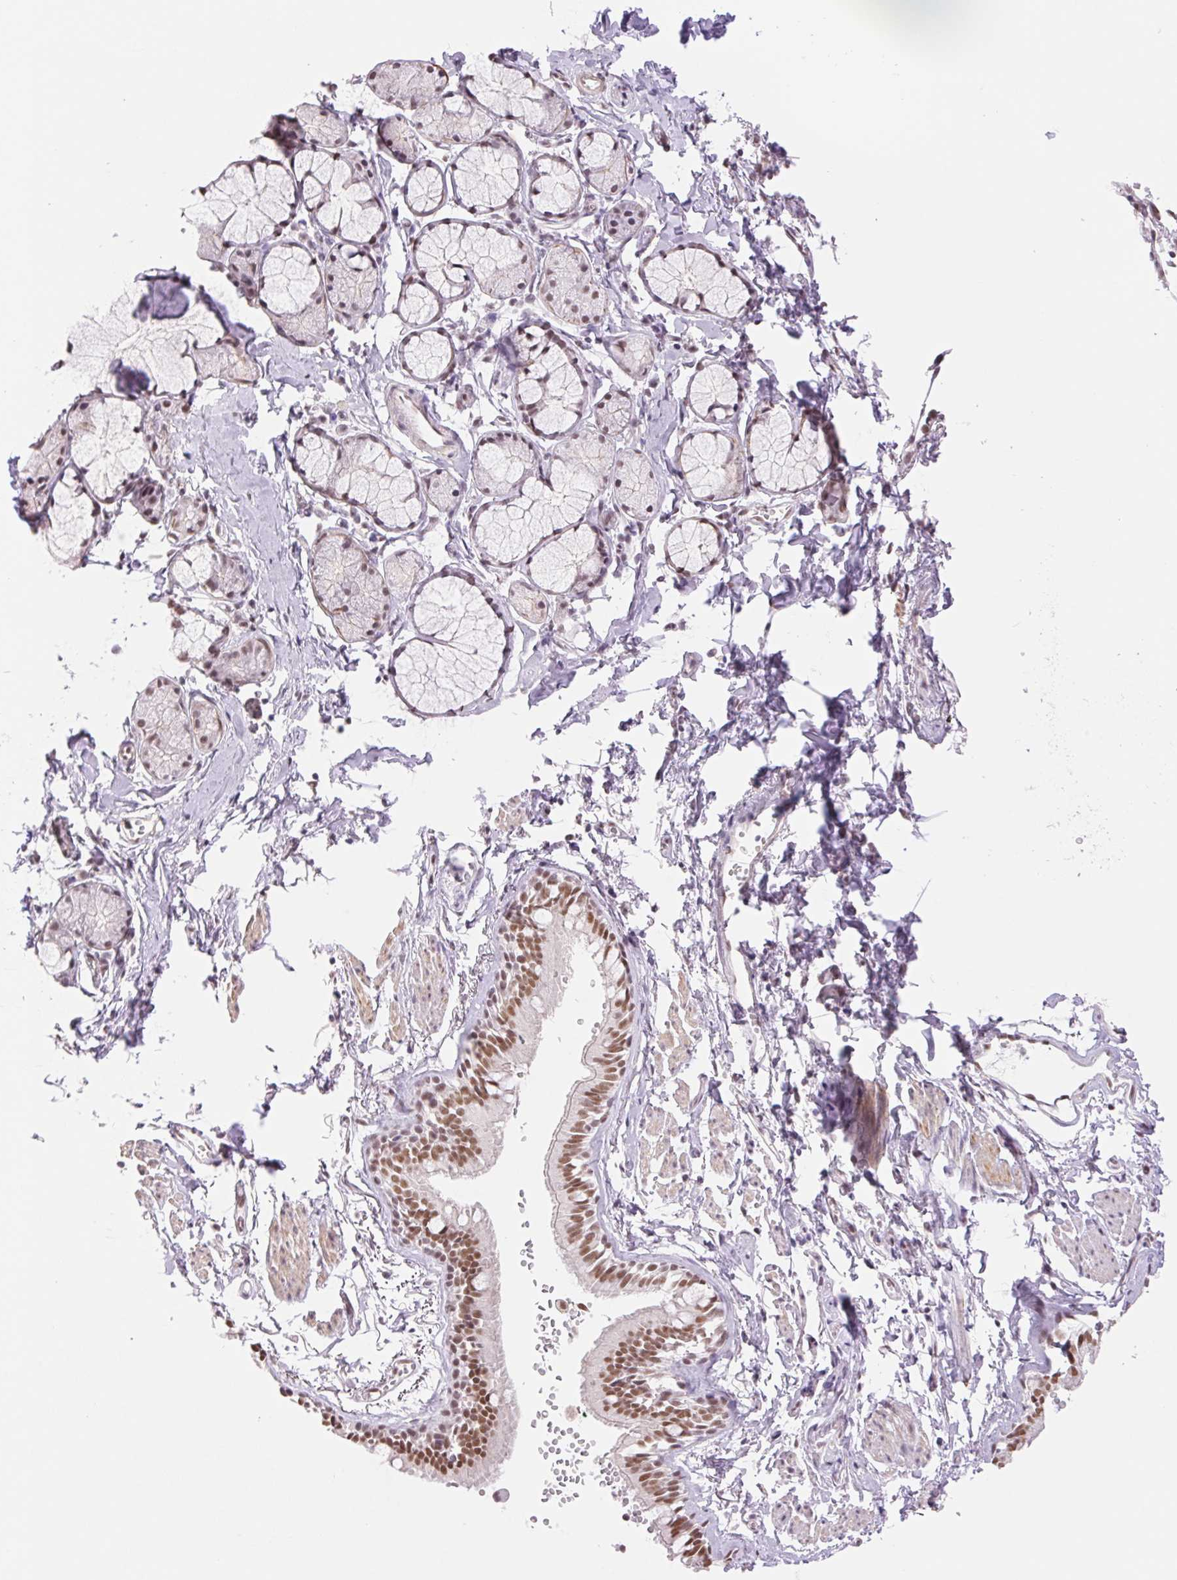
{"staining": {"intensity": "moderate", "quantity": ">75%", "location": "nuclear"}, "tissue": "bronchus", "cell_type": "Respiratory epithelial cells", "image_type": "normal", "snomed": [{"axis": "morphology", "description": "Normal tissue, NOS"}, {"axis": "topography", "description": "Cartilage tissue"}, {"axis": "topography", "description": "Bronchus"}], "caption": "Protein staining by IHC demonstrates moderate nuclear positivity in approximately >75% of respiratory epithelial cells in benign bronchus.", "gene": "RPRD1B", "patient": {"sex": "female", "age": 59}}